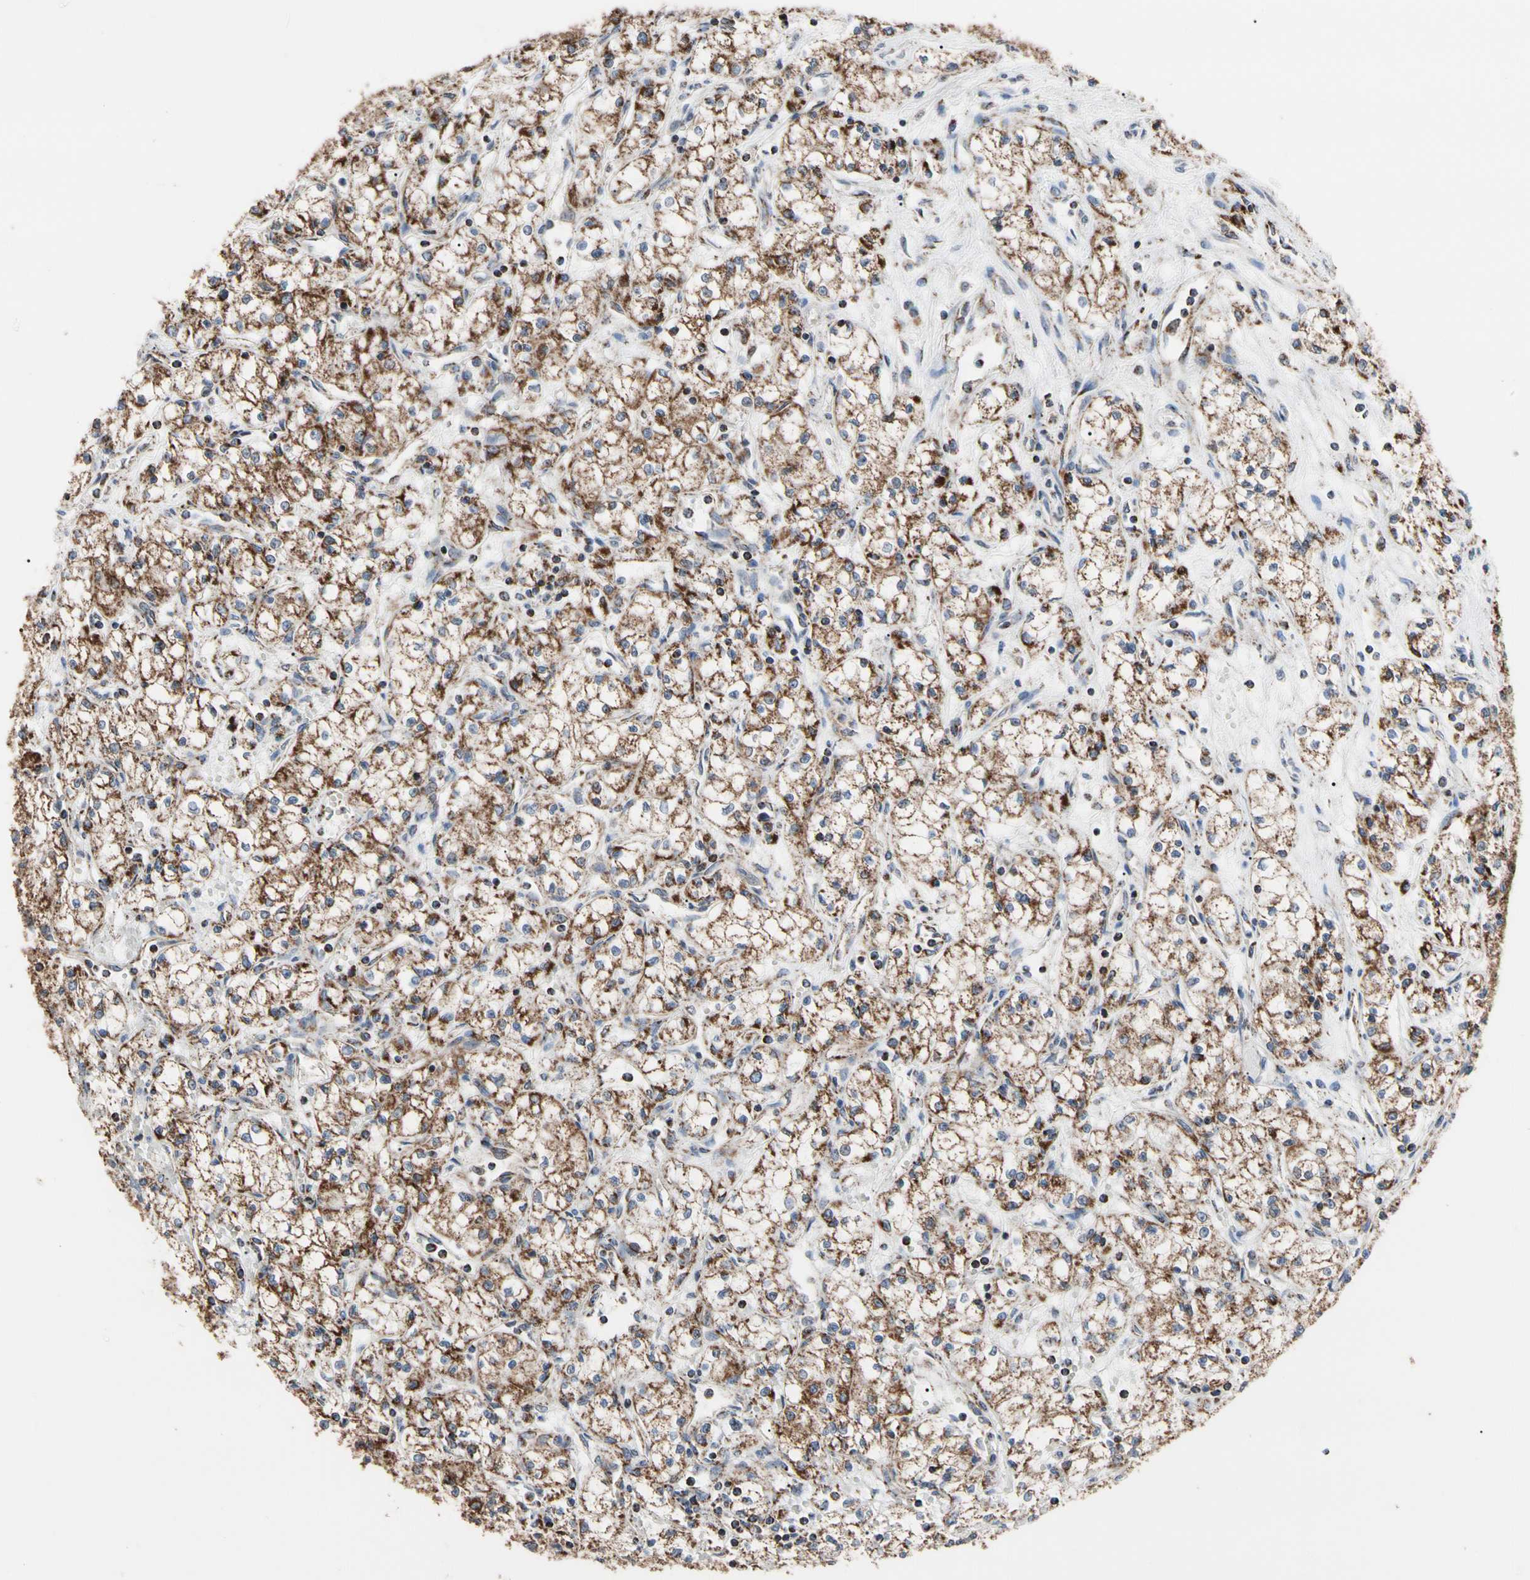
{"staining": {"intensity": "strong", "quantity": ">75%", "location": "cytoplasmic/membranous"}, "tissue": "renal cancer", "cell_type": "Tumor cells", "image_type": "cancer", "snomed": [{"axis": "morphology", "description": "Normal tissue, NOS"}, {"axis": "morphology", "description": "Adenocarcinoma, NOS"}, {"axis": "topography", "description": "Kidney"}], "caption": "A brown stain labels strong cytoplasmic/membranous staining of a protein in renal cancer tumor cells.", "gene": "FAM110B", "patient": {"sex": "male", "age": 59}}